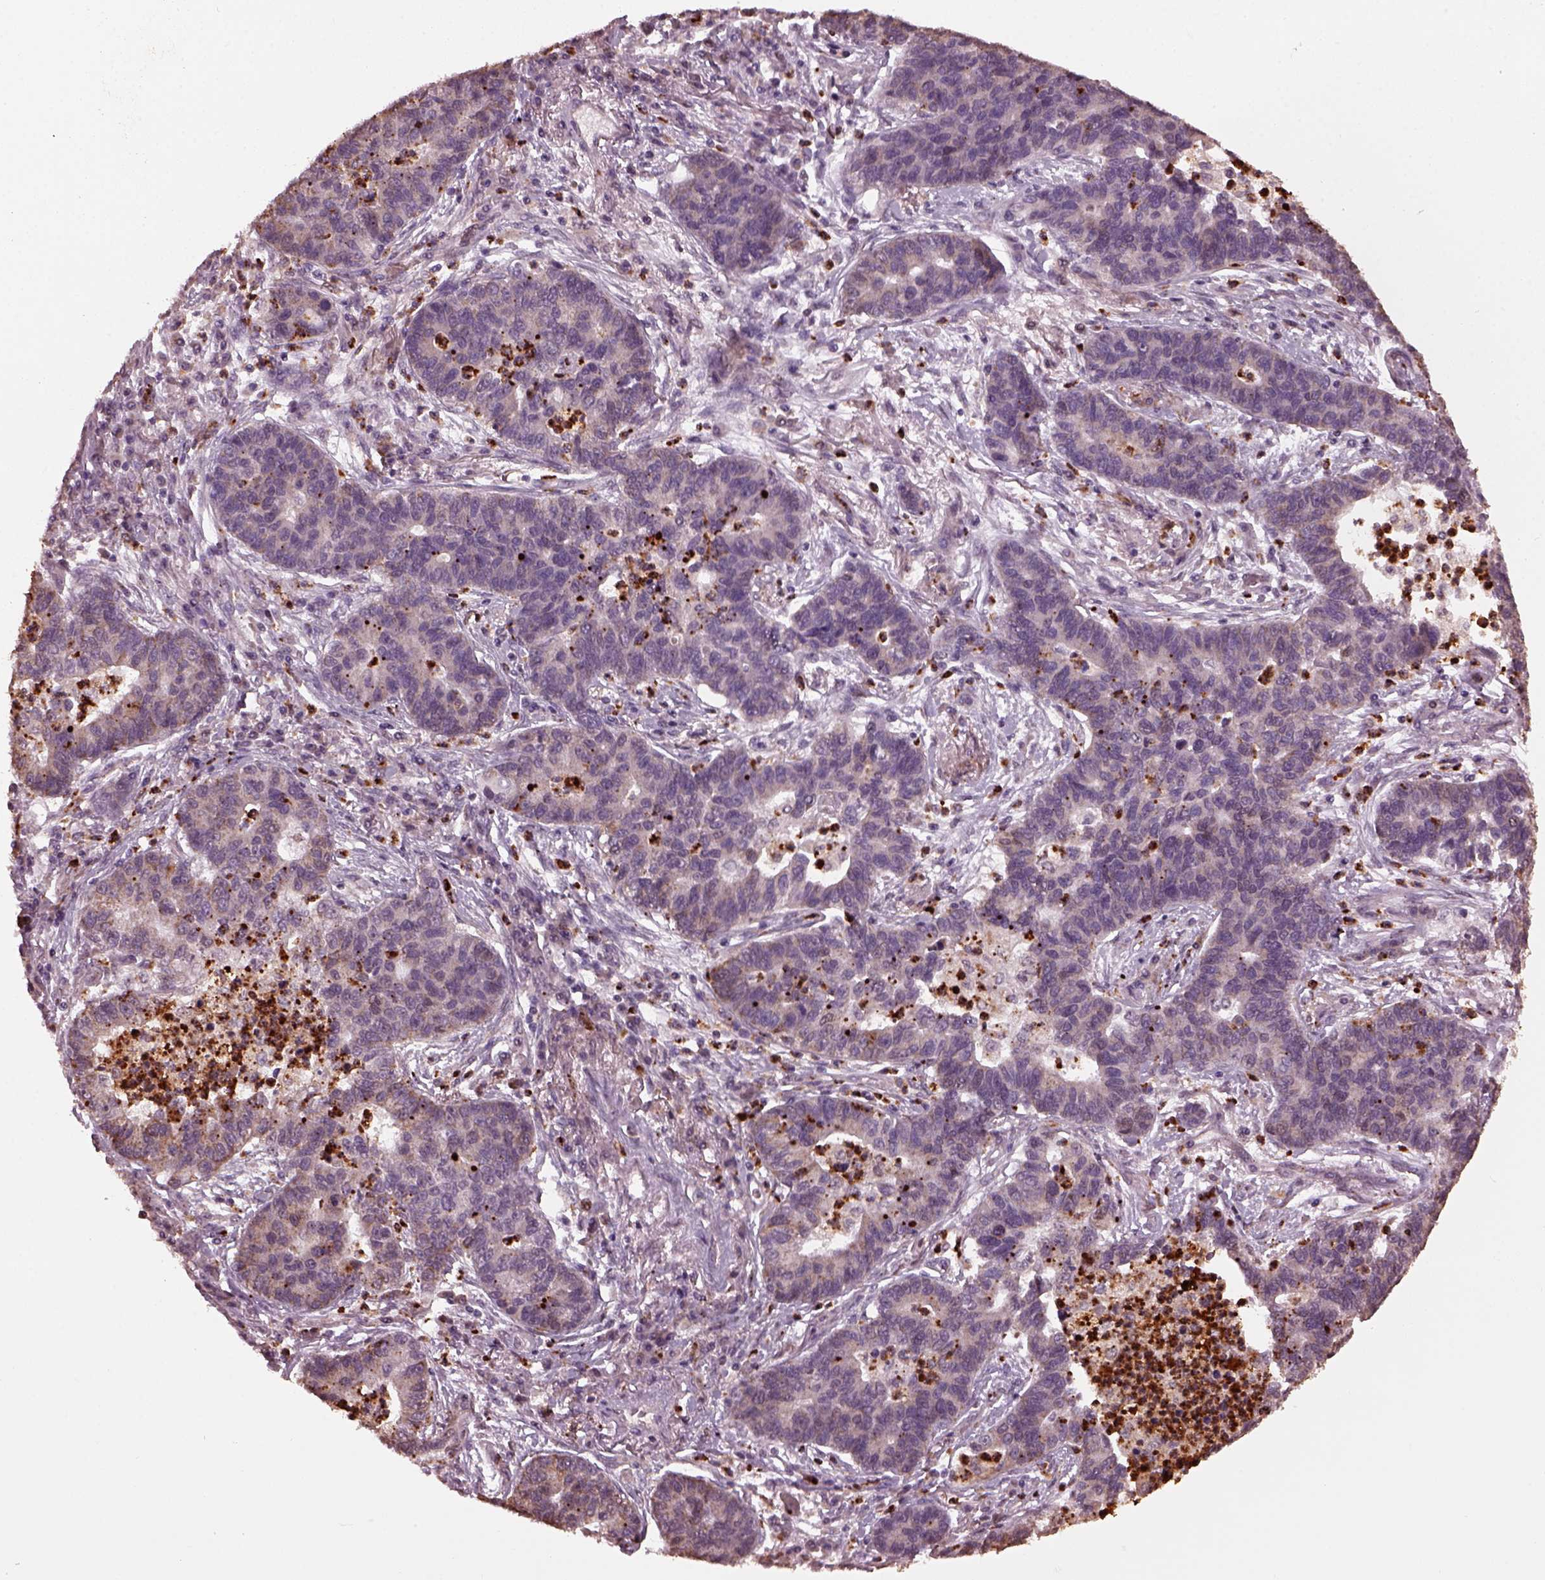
{"staining": {"intensity": "moderate", "quantity": "<25%", "location": "cytoplasmic/membranous"}, "tissue": "lung cancer", "cell_type": "Tumor cells", "image_type": "cancer", "snomed": [{"axis": "morphology", "description": "Adenocarcinoma, NOS"}, {"axis": "topography", "description": "Lung"}], "caption": "A brown stain labels moderate cytoplasmic/membranous expression of a protein in human adenocarcinoma (lung) tumor cells.", "gene": "RUFY3", "patient": {"sex": "female", "age": 57}}